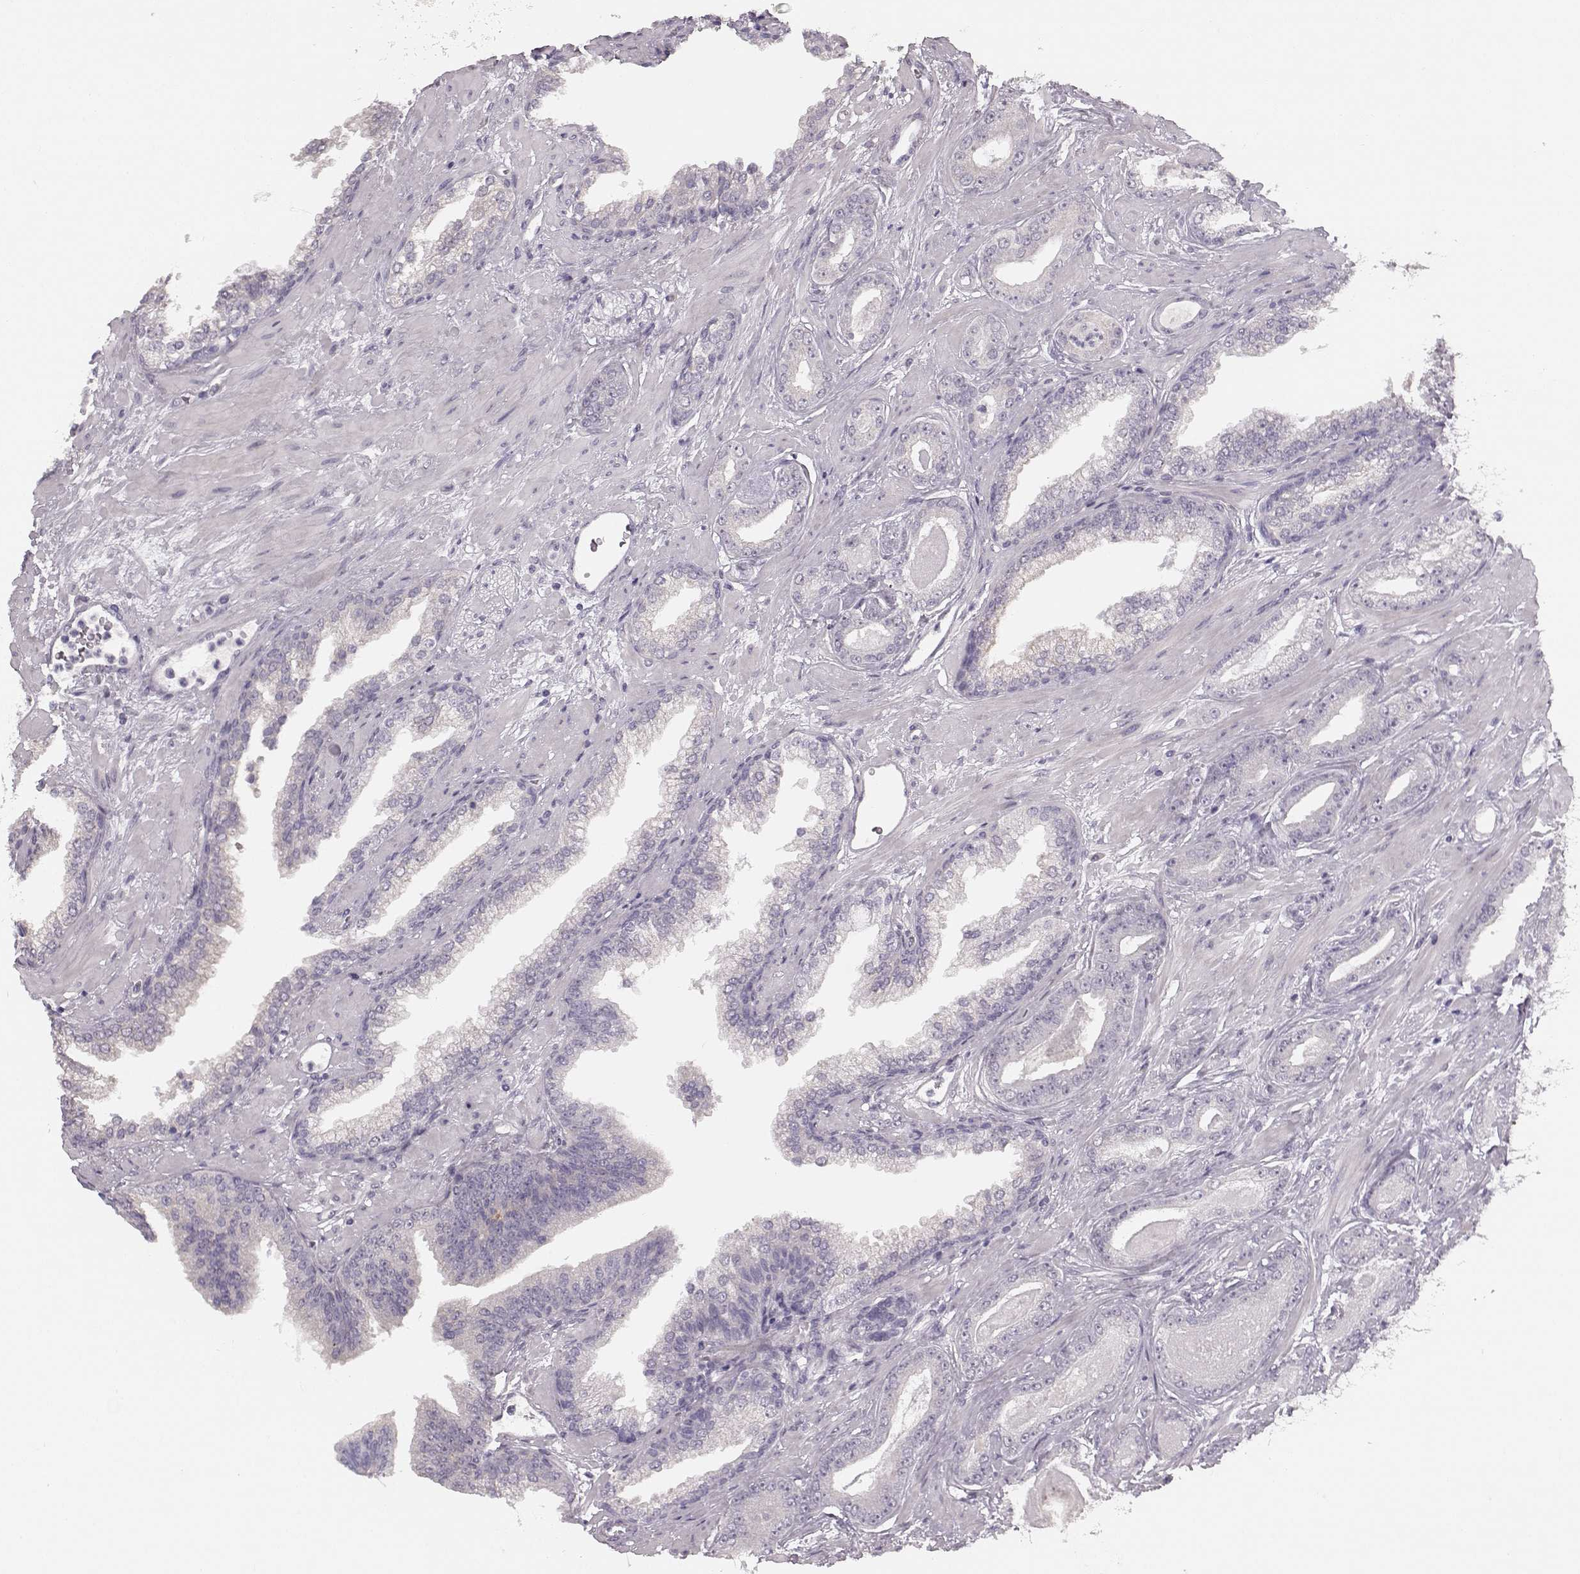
{"staining": {"intensity": "negative", "quantity": "none", "location": "none"}, "tissue": "prostate cancer", "cell_type": "Tumor cells", "image_type": "cancer", "snomed": [{"axis": "morphology", "description": "Adenocarcinoma, Low grade"}, {"axis": "topography", "description": "Prostate"}], "caption": "The photomicrograph reveals no staining of tumor cells in prostate cancer (low-grade adenocarcinoma).", "gene": "MAP6D1", "patient": {"sex": "male", "age": 61}}